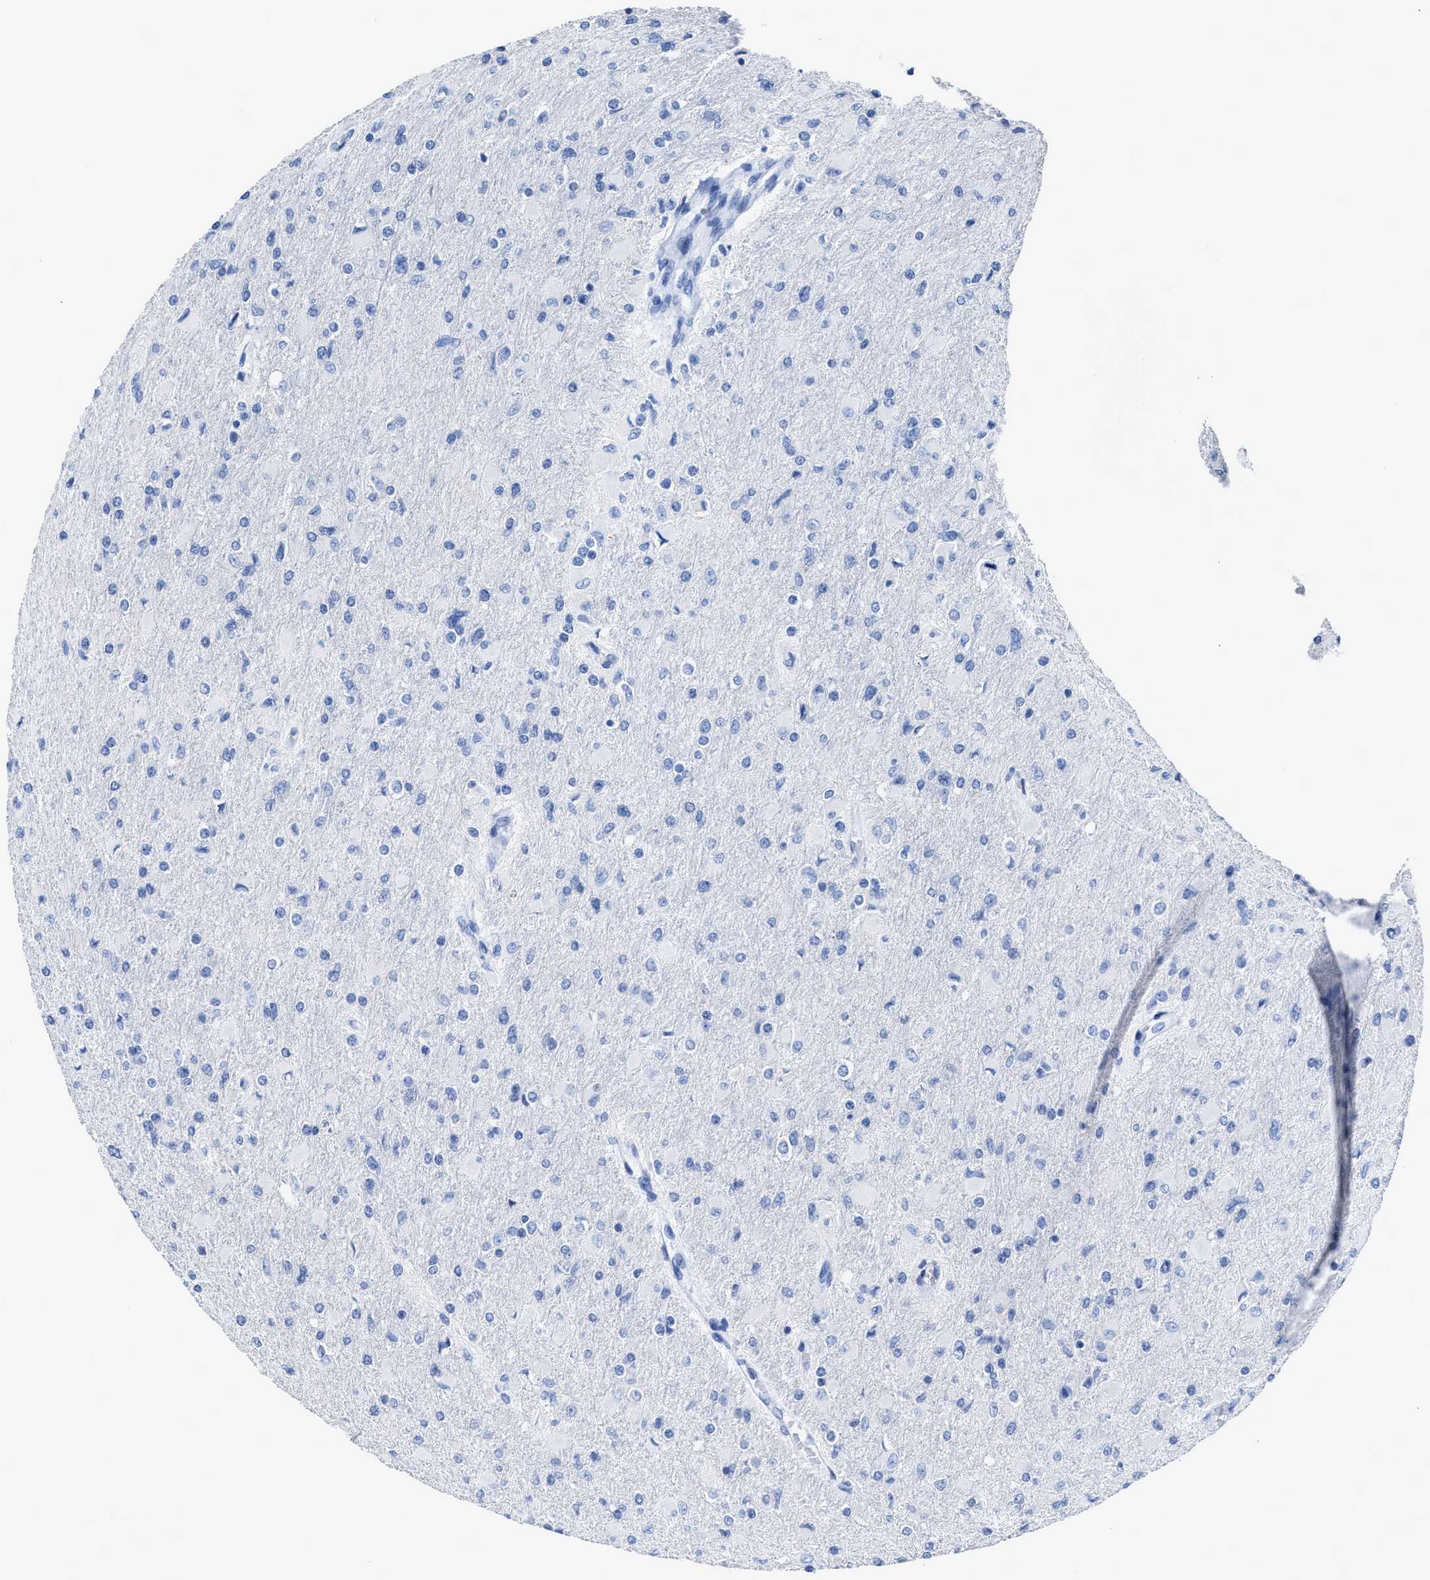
{"staining": {"intensity": "negative", "quantity": "none", "location": "none"}, "tissue": "glioma", "cell_type": "Tumor cells", "image_type": "cancer", "snomed": [{"axis": "morphology", "description": "Glioma, malignant, High grade"}, {"axis": "topography", "description": "Cerebral cortex"}], "caption": "Malignant glioma (high-grade) stained for a protein using immunohistochemistry (IHC) shows no positivity tumor cells.", "gene": "CEACAM5", "patient": {"sex": "female", "age": 36}}